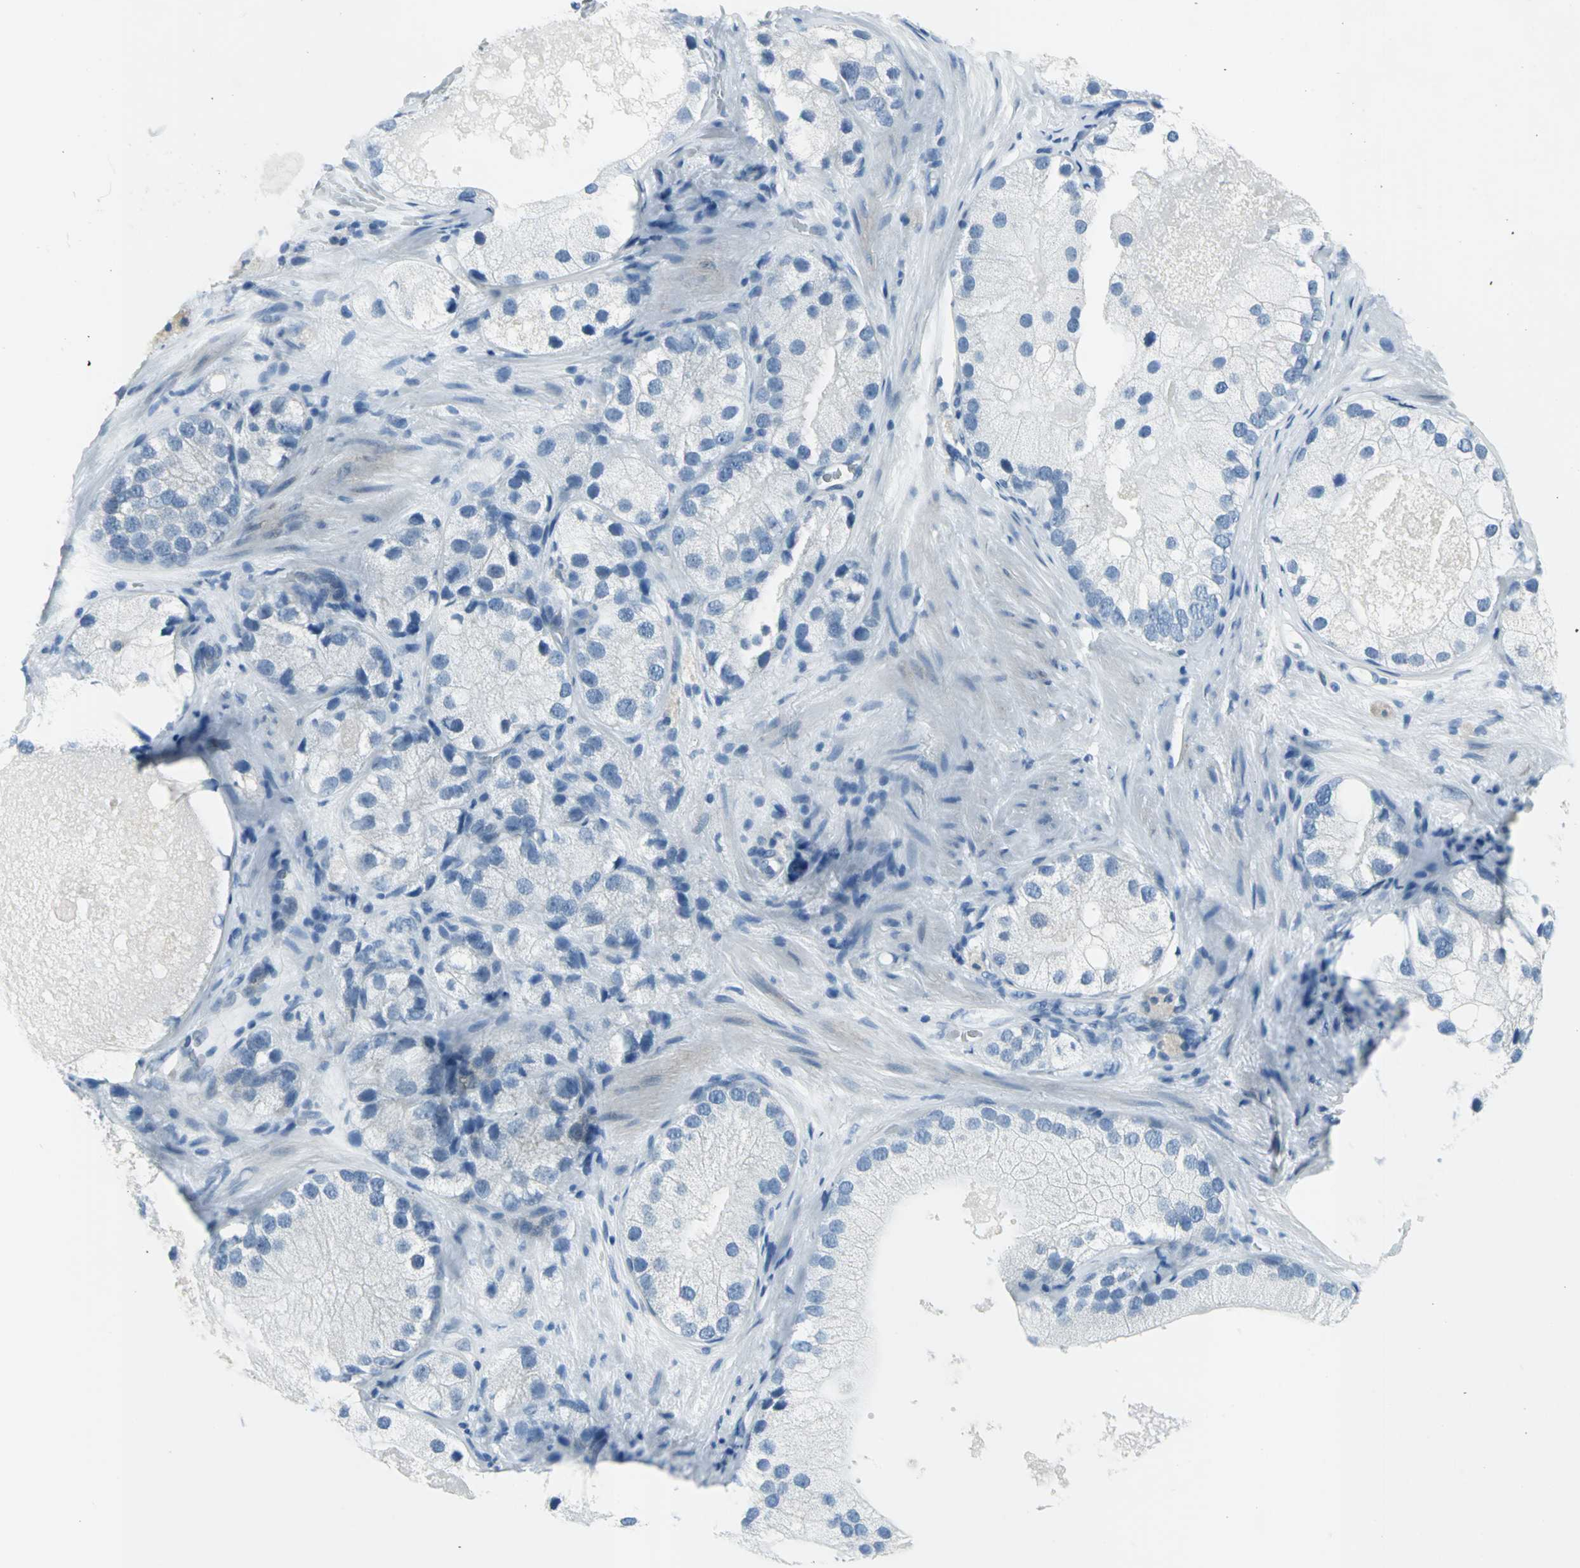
{"staining": {"intensity": "weak", "quantity": "<25%", "location": "cytoplasmic/membranous"}, "tissue": "prostate cancer", "cell_type": "Tumor cells", "image_type": "cancer", "snomed": [{"axis": "morphology", "description": "Adenocarcinoma, Low grade"}, {"axis": "topography", "description": "Prostate"}], "caption": "High magnification brightfield microscopy of prostate cancer stained with DAB (brown) and counterstained with hematoxylin (blue): tumor cells show no significant expression.", "gene": "DNAI2", "patient": {"sex": "male", "age": 69}}